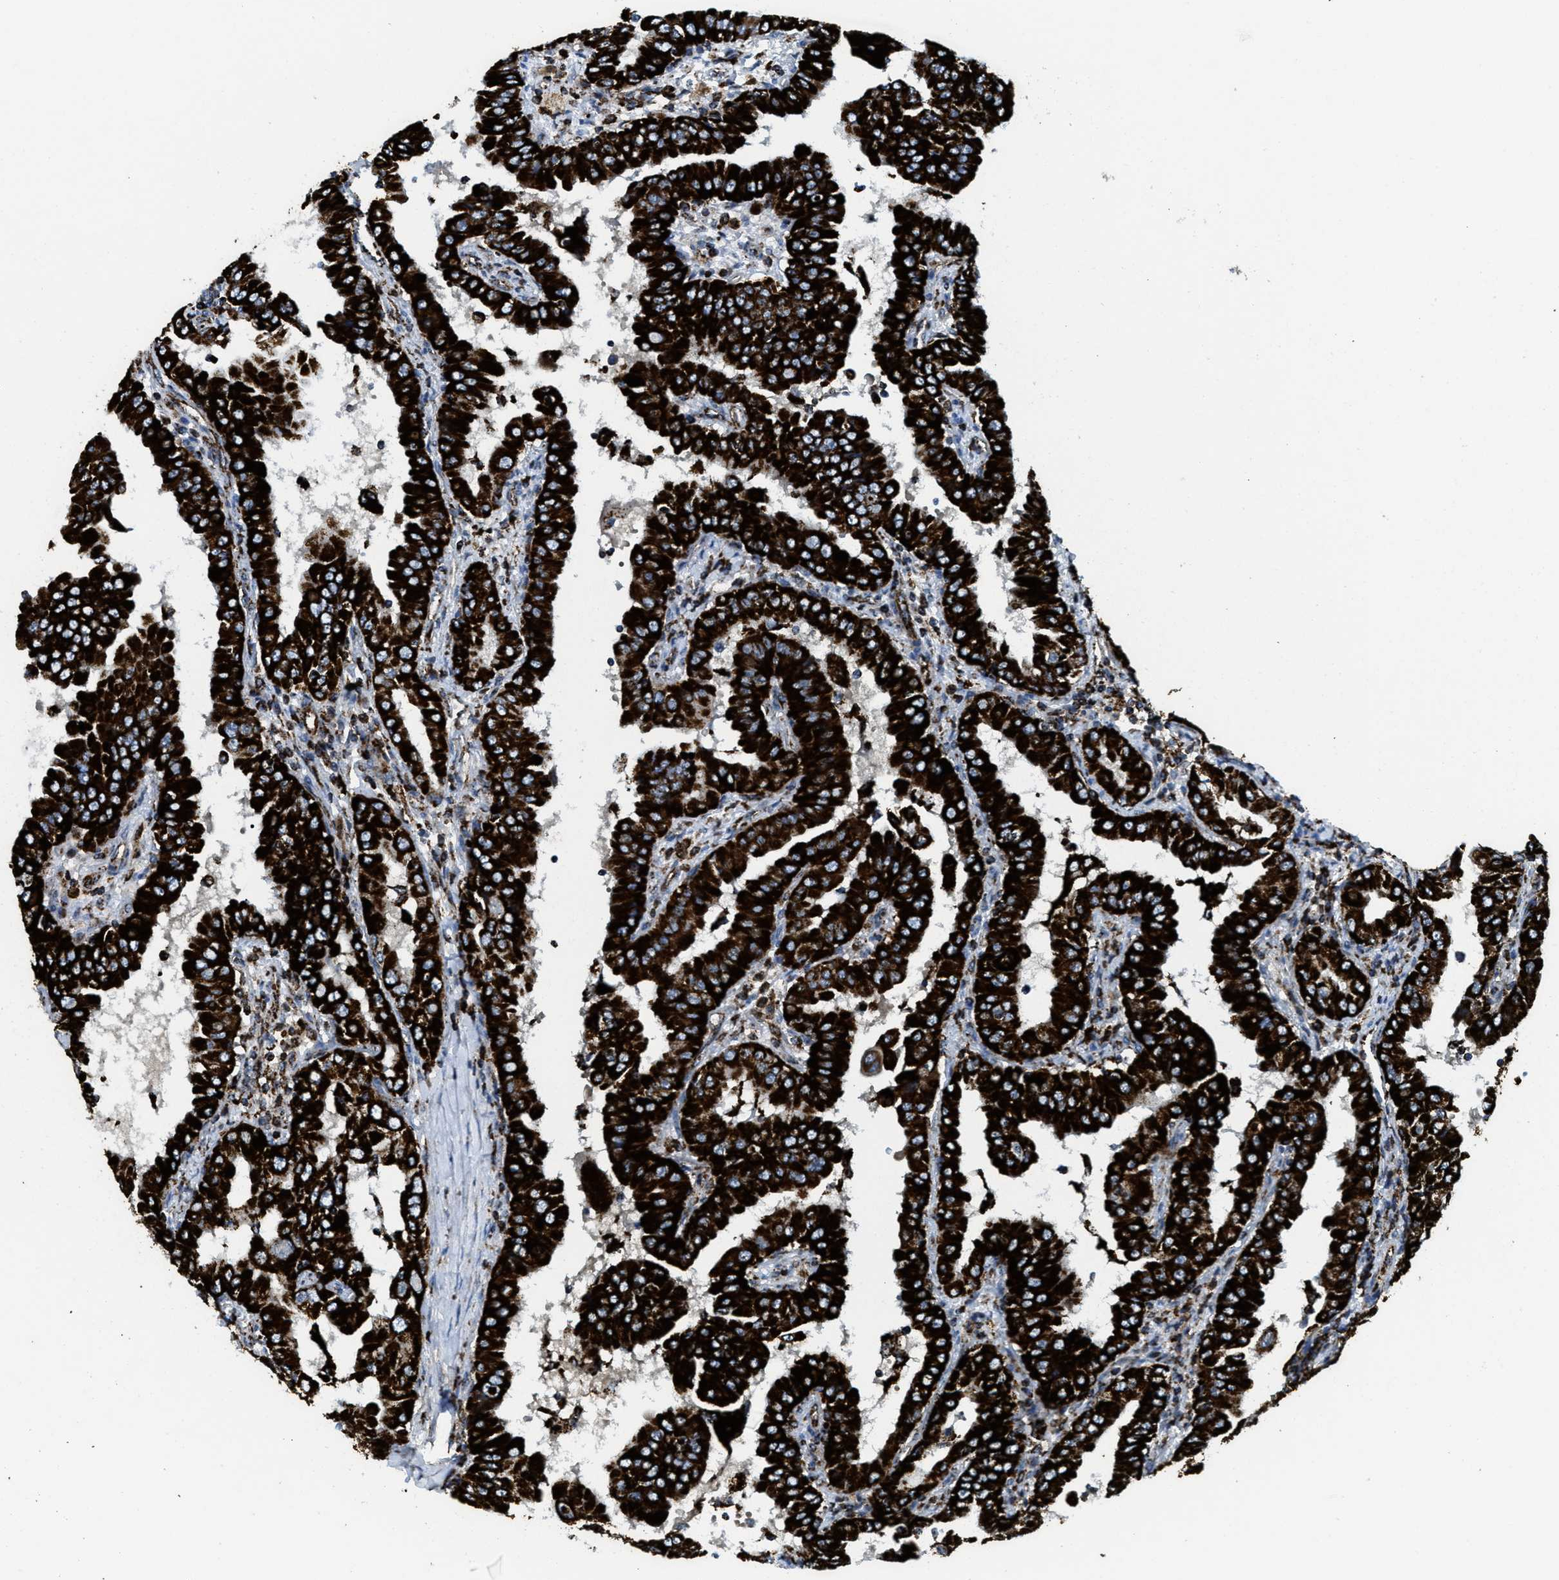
{"staining": {"intensity": "strong", "quantity": ">75%", "location": "cytoplasmic/membranous"}, "tissue": "thyroid cancer", "cell_type": "Tumor cells", "image_type": "cancer", "snomed": [{"axis": "morphology", "description": "Papillary adenocarcinoma, NOS"}, {"axis": "topography", "description": "Thyroid gland"}], "caption": "Immunohistochemical staining of human papillary adenocarcinoma (thyroid) exhibits strong cytoplasmic/membranous protein expression in approximately >75% of tumor cells. The staining is performed using DAB brown chromogen to label protein expression. The nuclei are counter-stained blue using hematoxylin.", "gene": "SQOR", "patient": {"sex": "male", "age": 33}}